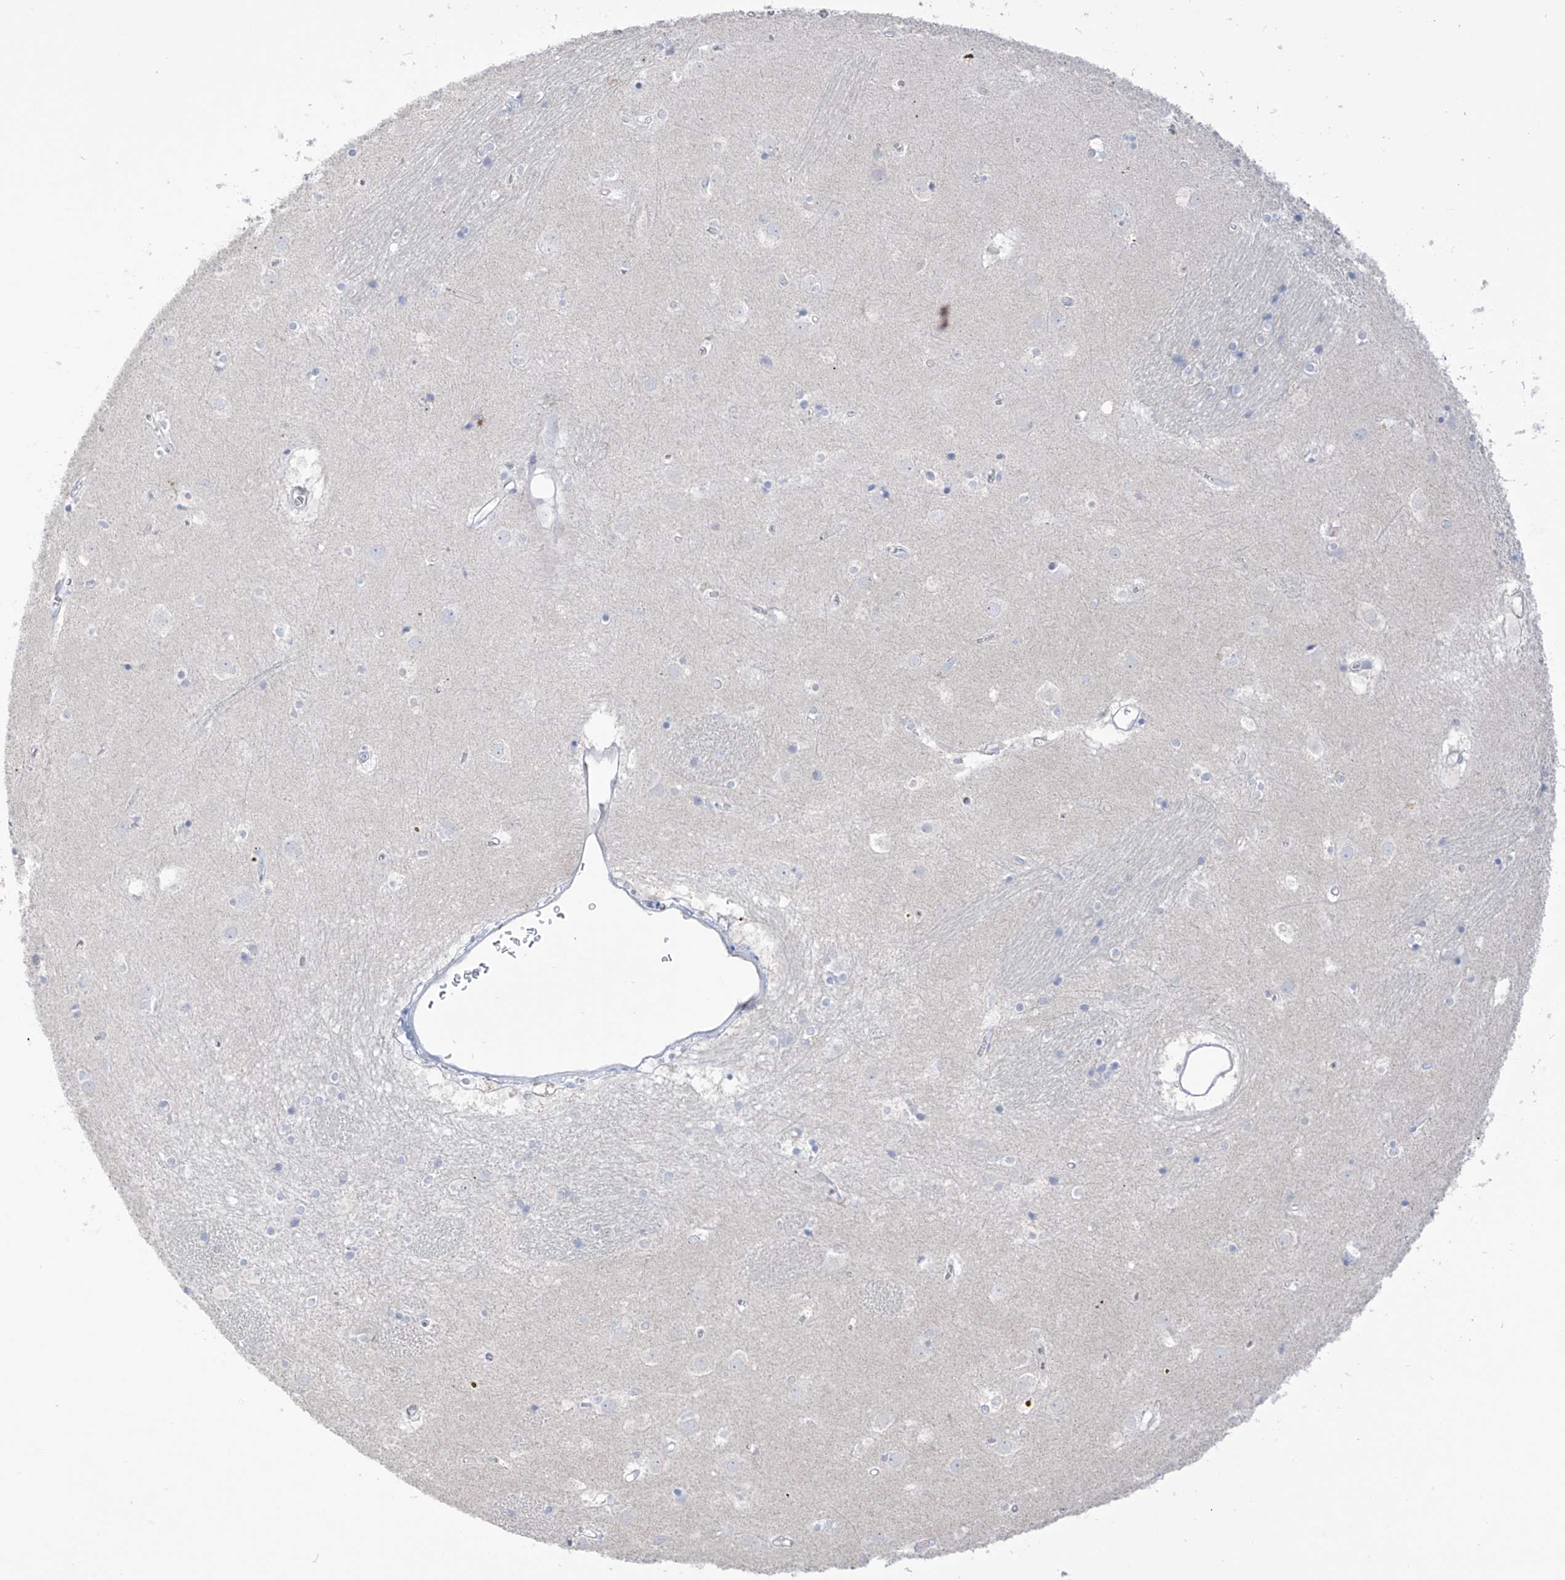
{"staining": {"intensity": "negative", "quantity": "none", "location": "none"}, "tissue": "caudate", "cell_type": "Glial cells", "image_type": "normal", "snomed": [{"axis": "morphology", "description": "Normal tissue, NOS"}, {"axis": "topography", "description": "Lateral ventricle wall"}], "caption": "Immunohistochemical staining of unremarkable human caudate exhibits no significant positivity in glial cells.", "gene": "ASPRV1", "patient": {"sex": "male", "age": 70}}